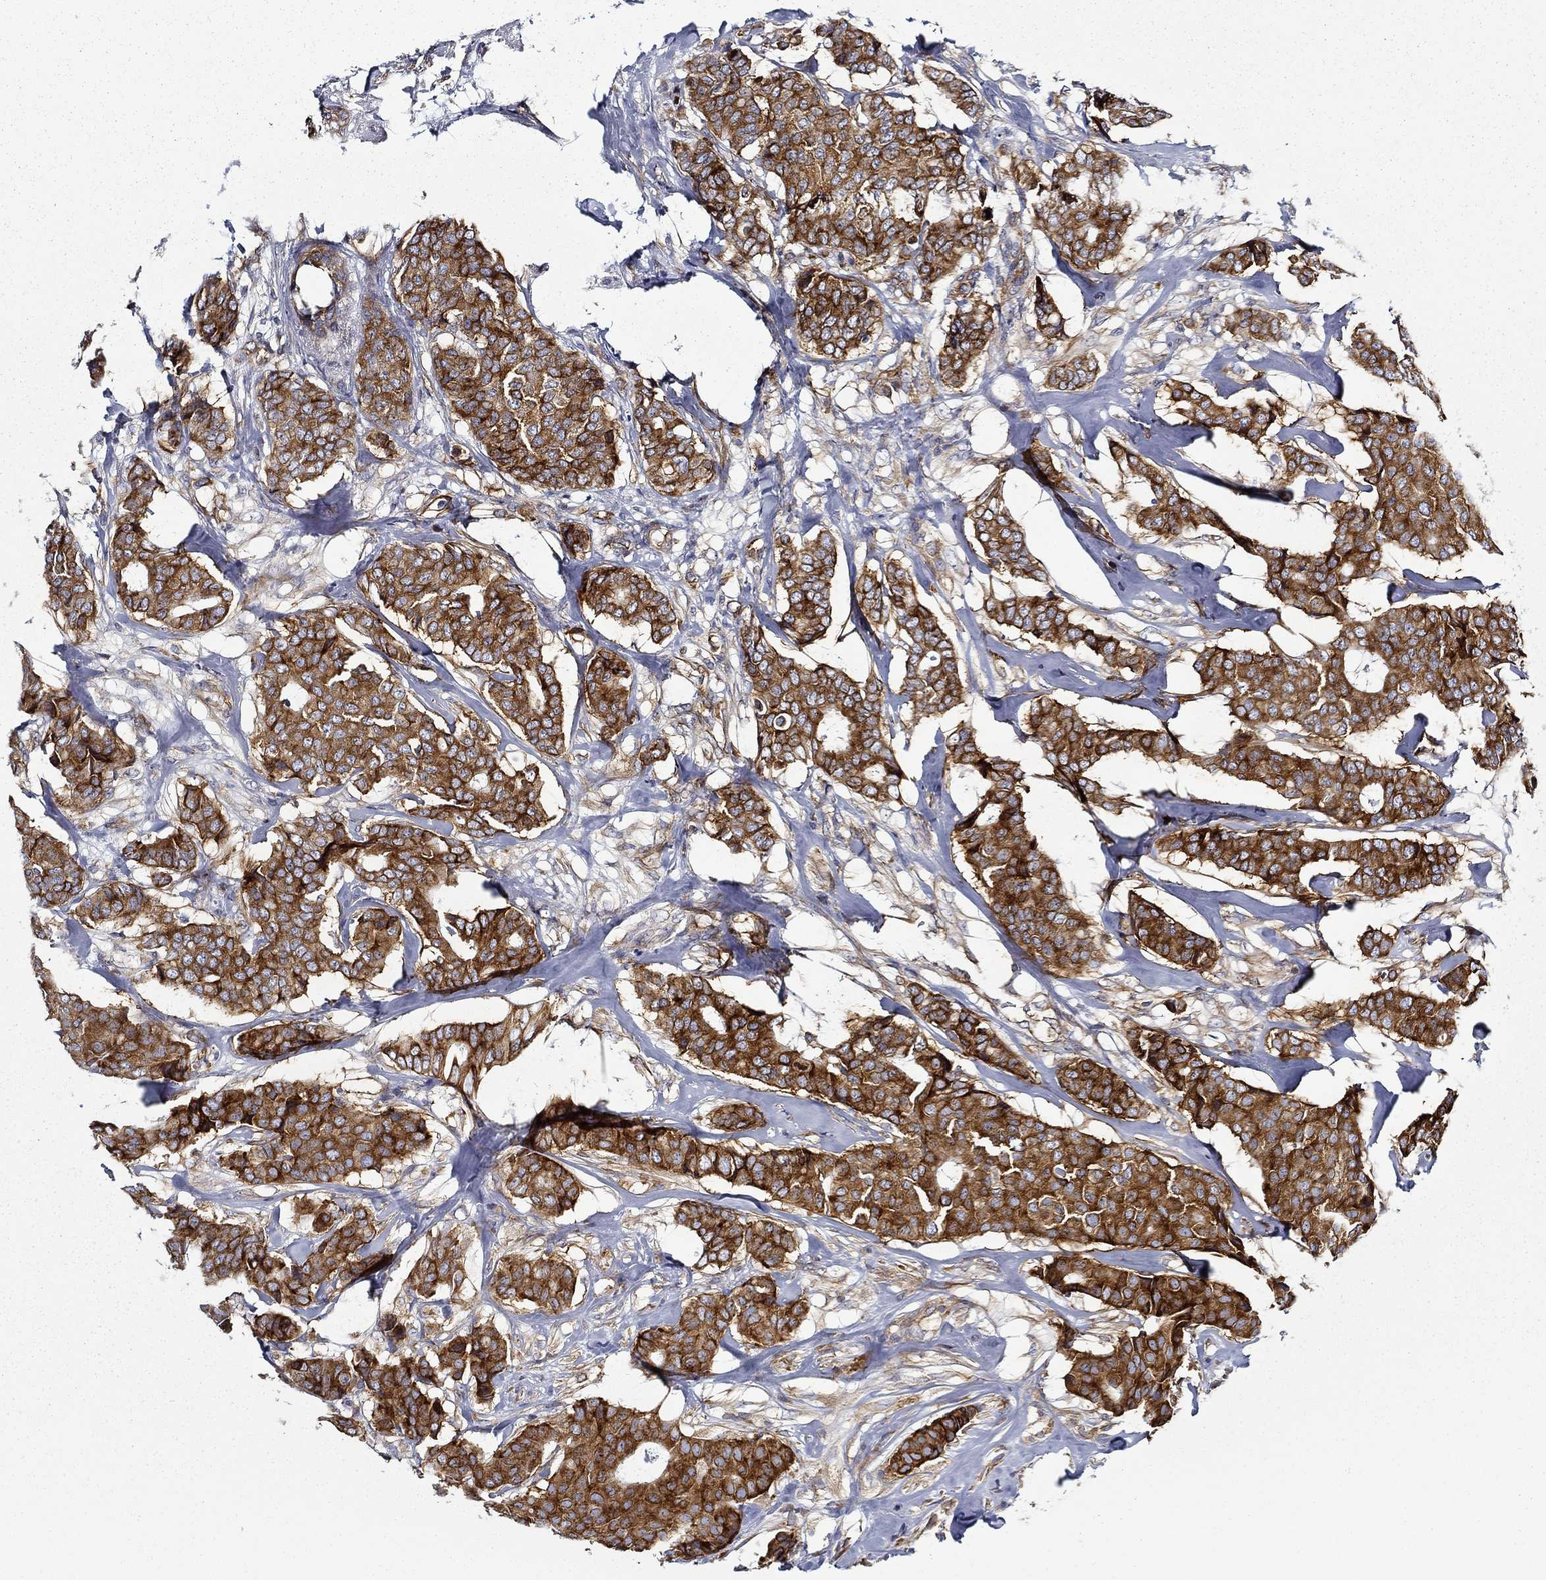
{"staining": {"intensity": "strong", "quantity": ">75%", "location": "cytoplasmic/membranous"}, "tissue": "breast cancer", "cell_type": "Tumor cells", "image_type": "cancer", "snomed": [{"axis": "morphology", "description": "Duct carcinoma"}, {"axis": "topography", "description": "Breast"}], "caption": "Brown immunohistochemical staining in human breast cancer reveals strong cytoplasmic/membranous expression in about >75% of tumor cells.", "gene": "FXR1", "patient": {"sex": "female", "age": 75}}